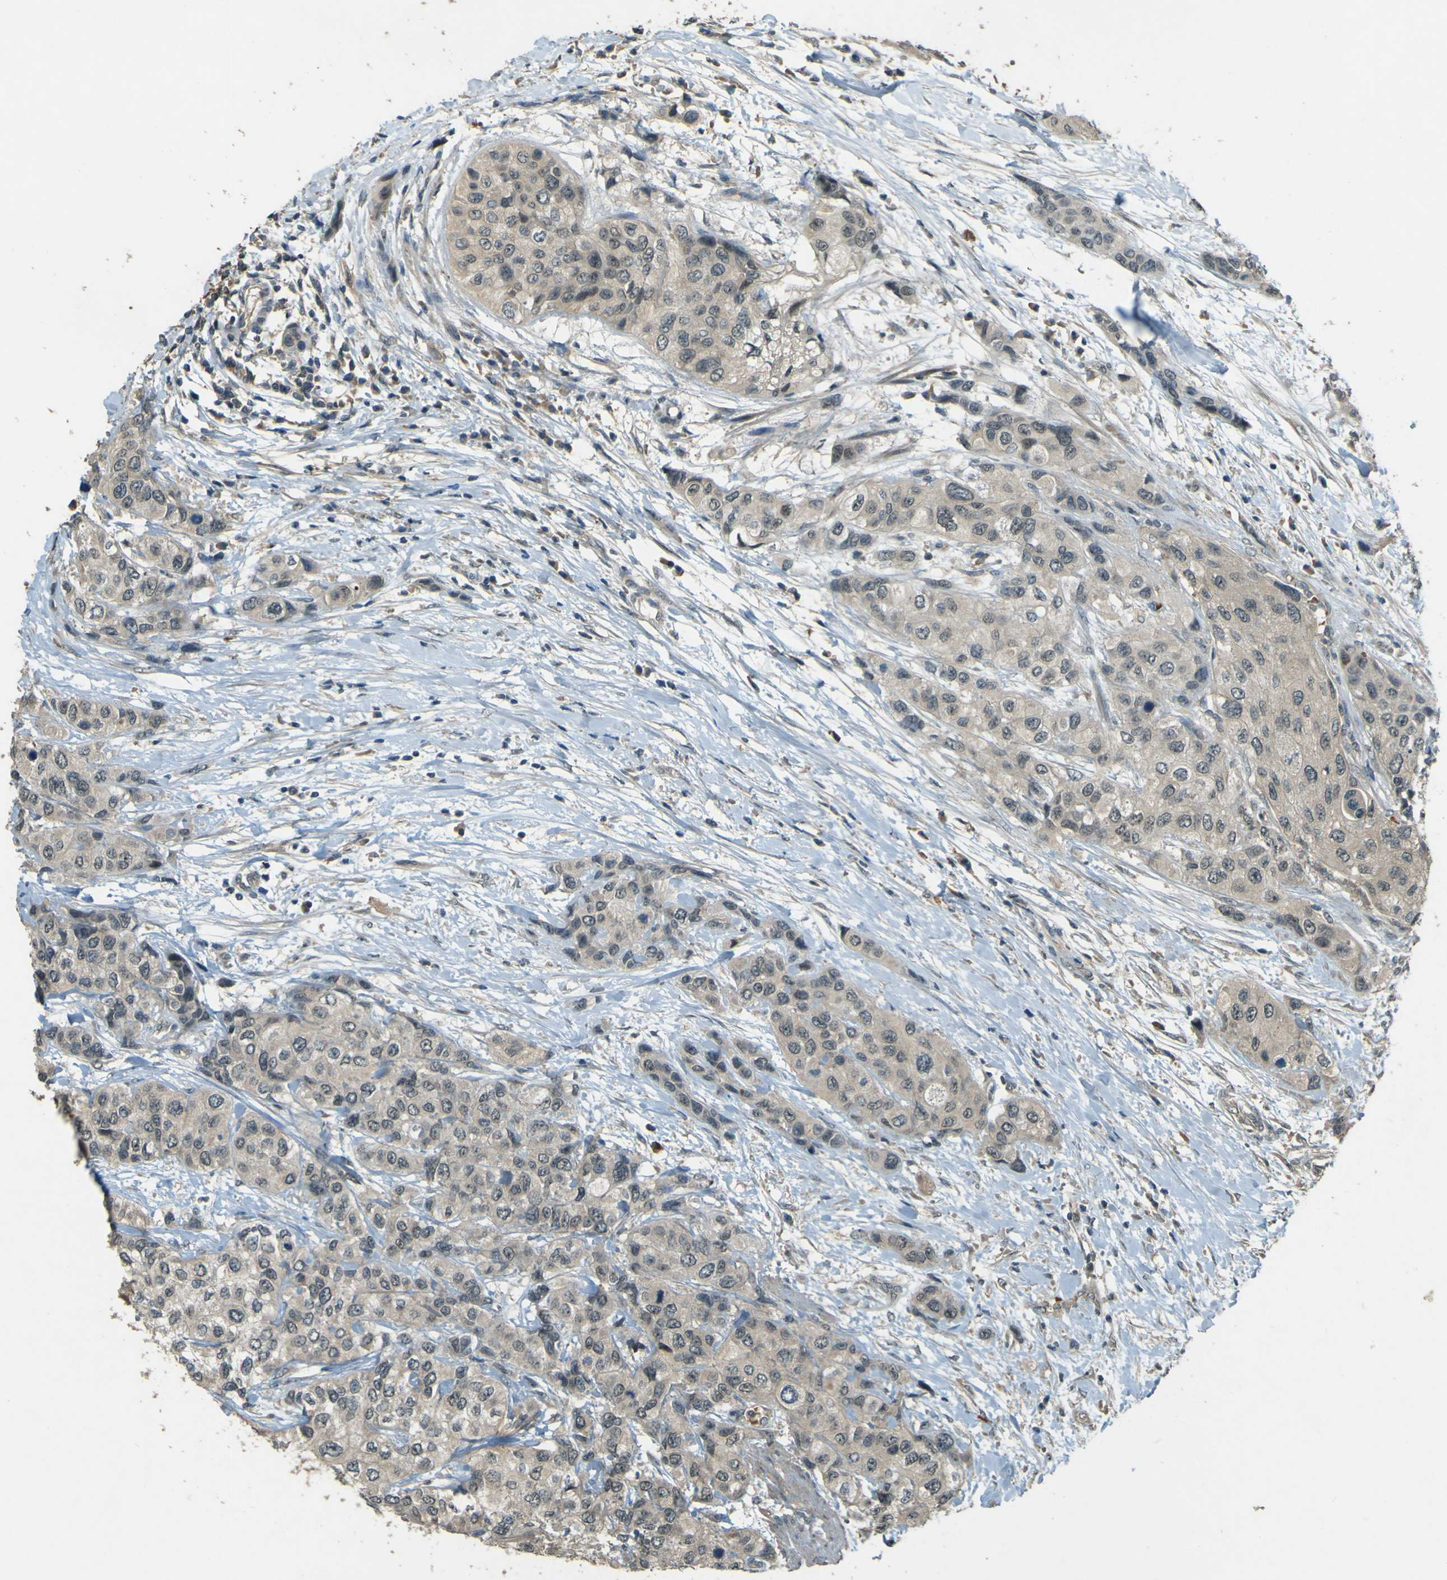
{"staining": {"intensity": "weak", "quantity": ">75%", "location": "cytoplasmic/membranous"}, "tissue": "urothelial cancer", "cell_type": "Tumor cells", "image_type": "cancer", "snomed": [{"axis": "morphology", "description": "Urothelial carcinoma, High grade"}, {"axis": "topography", "description": "Urinary bladder"}], "caption": "Tumor cells exhibit low levels of weak cytoplasmic/membranous positivity in about >75% of cells in urothelial cancer.", "gene": "MPDZ", "patient": {"sex": "female", "age": 56}}